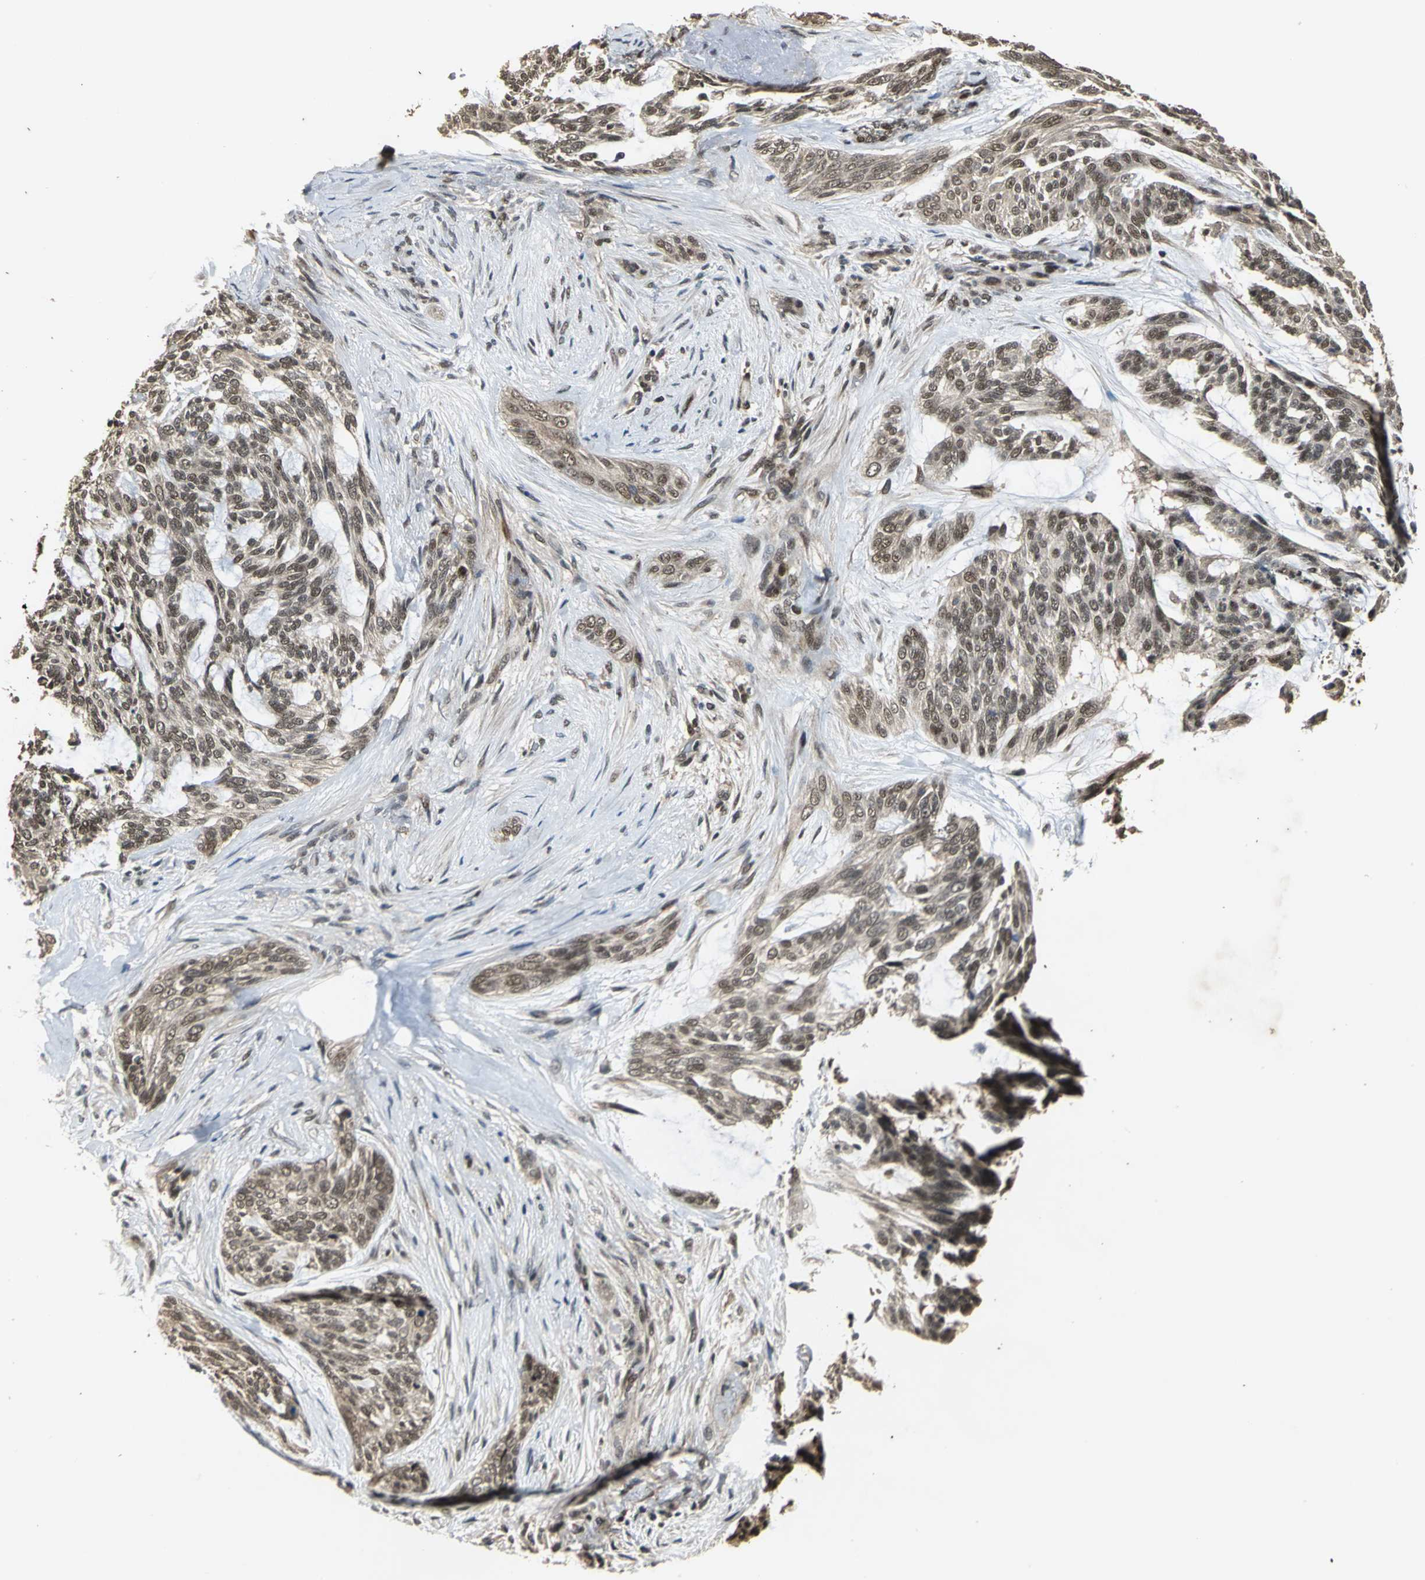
{"staining": {"intensity": "moderate", "quantity": ">75%", "location": "nuclear"}, "tissue": "skin cancer", "cell_type": "Tumor cells", "image_type": "cancer", "snomed": [{"axis": "morphology", "description": "Normal tissue, NOS"}, {"axis": "morphology", "description": "Basal cell carcinoma"}, {"axis": "topography", "description": "Skin"}], "caption": "Immunohistochemical staining of human skin basal cell carcinoma reveals medium levels of moderate nuclear protein expression in about >75% of tumor cells.", "gene": "NOTCH3", "patient": {"sex": "female", "age": 71}}